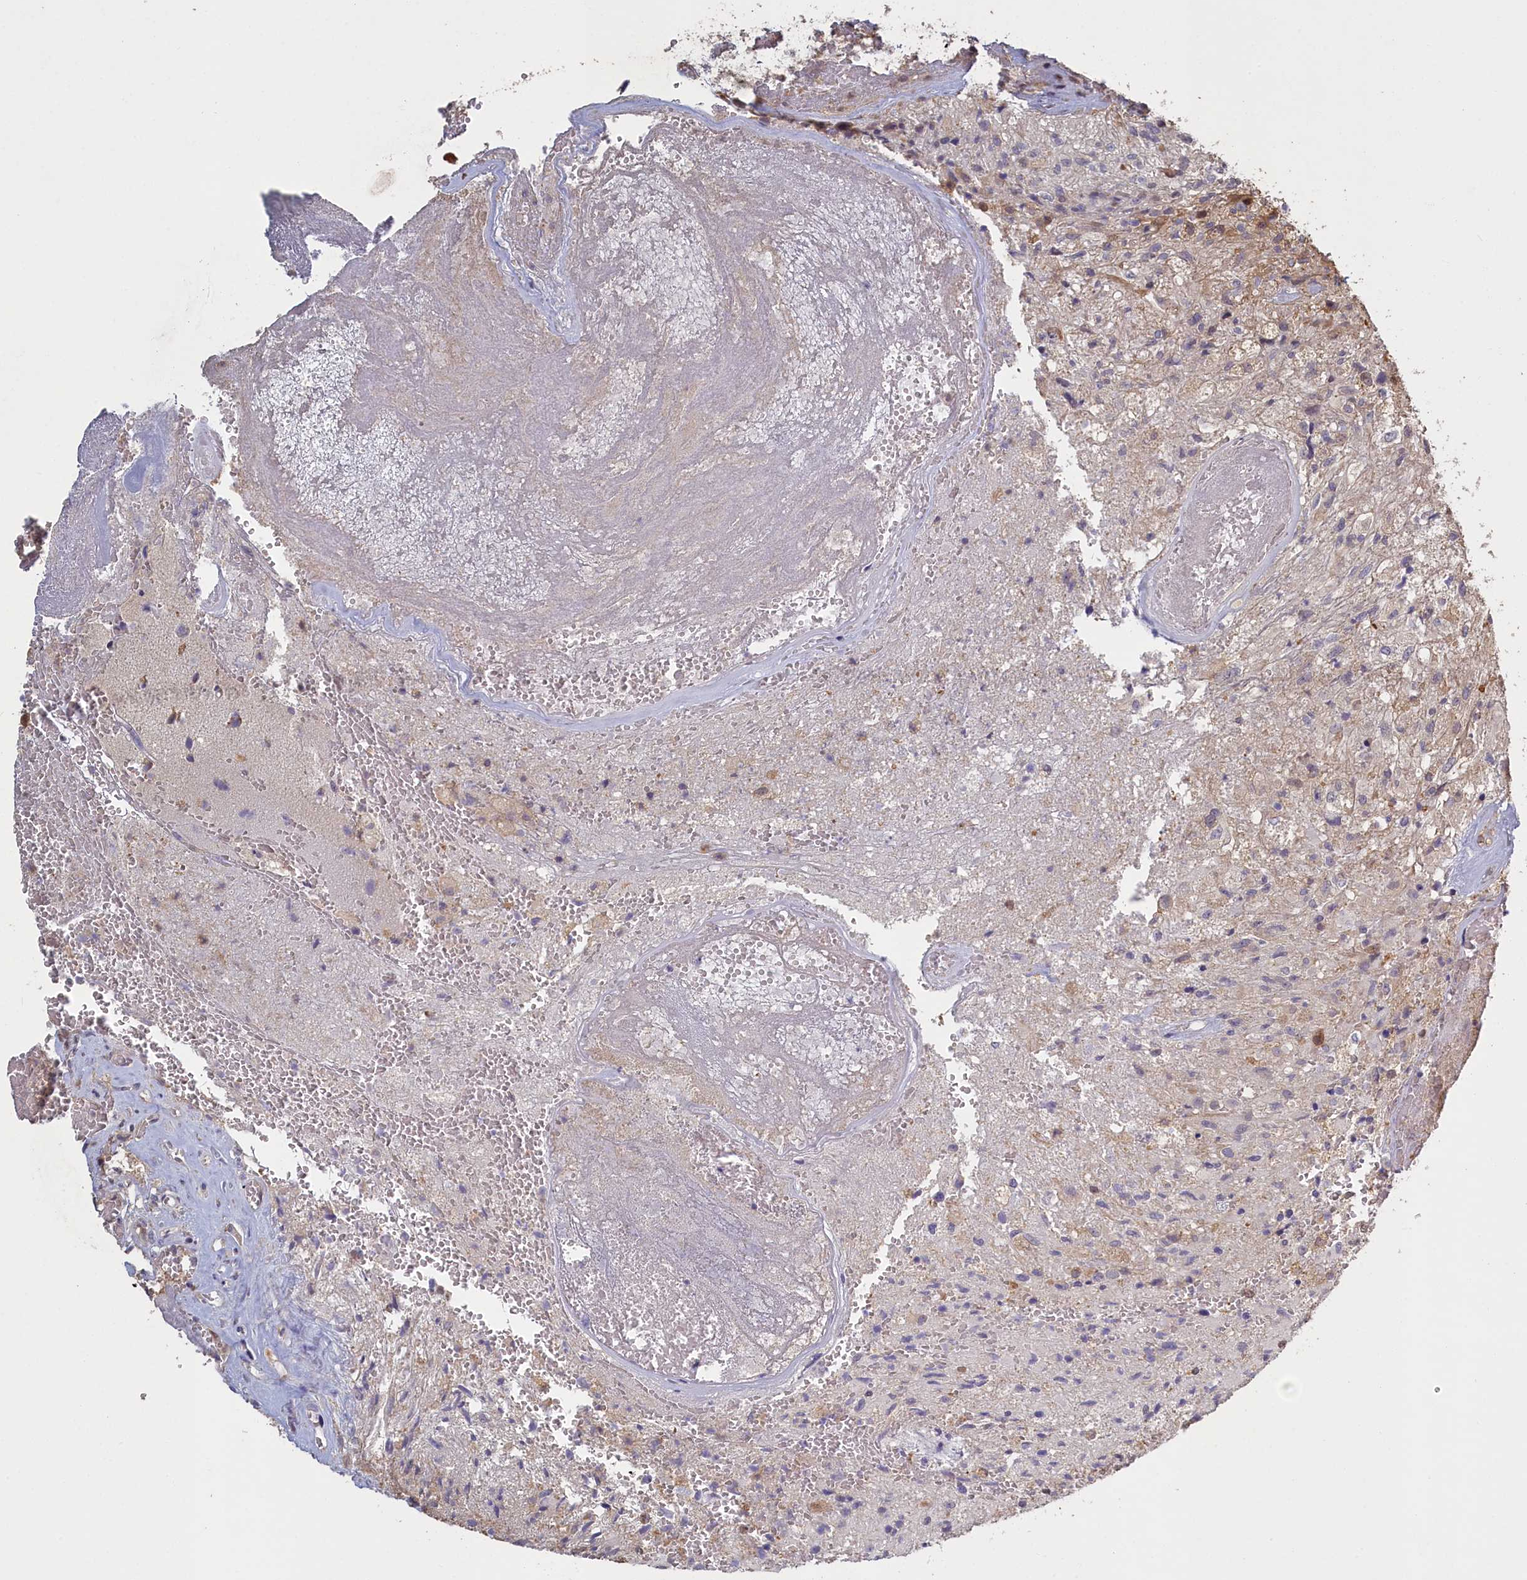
{"staining": {"intensity": "negative", "quantity": "none", "location": "none"}, "tissue": "glioma", "cell_type": "Tumor cells", "image_type": "cancer", "snomed": [{"axis": "morphology", "description": "Glioma, malignant, High grade"}, {"axis": "topography", "description": "Brain"}], "caption": "A histopathology image of human malignant high-grade glioma is negative for staining in tumor cells. The staining was performed using DAB to visualize the protein expression in brown, while the nuclei were stained in blue with hematoxylin (Magnification: 20x).", "gene": "UCHL3", "patient": {"sex": "male", "age": 56}}